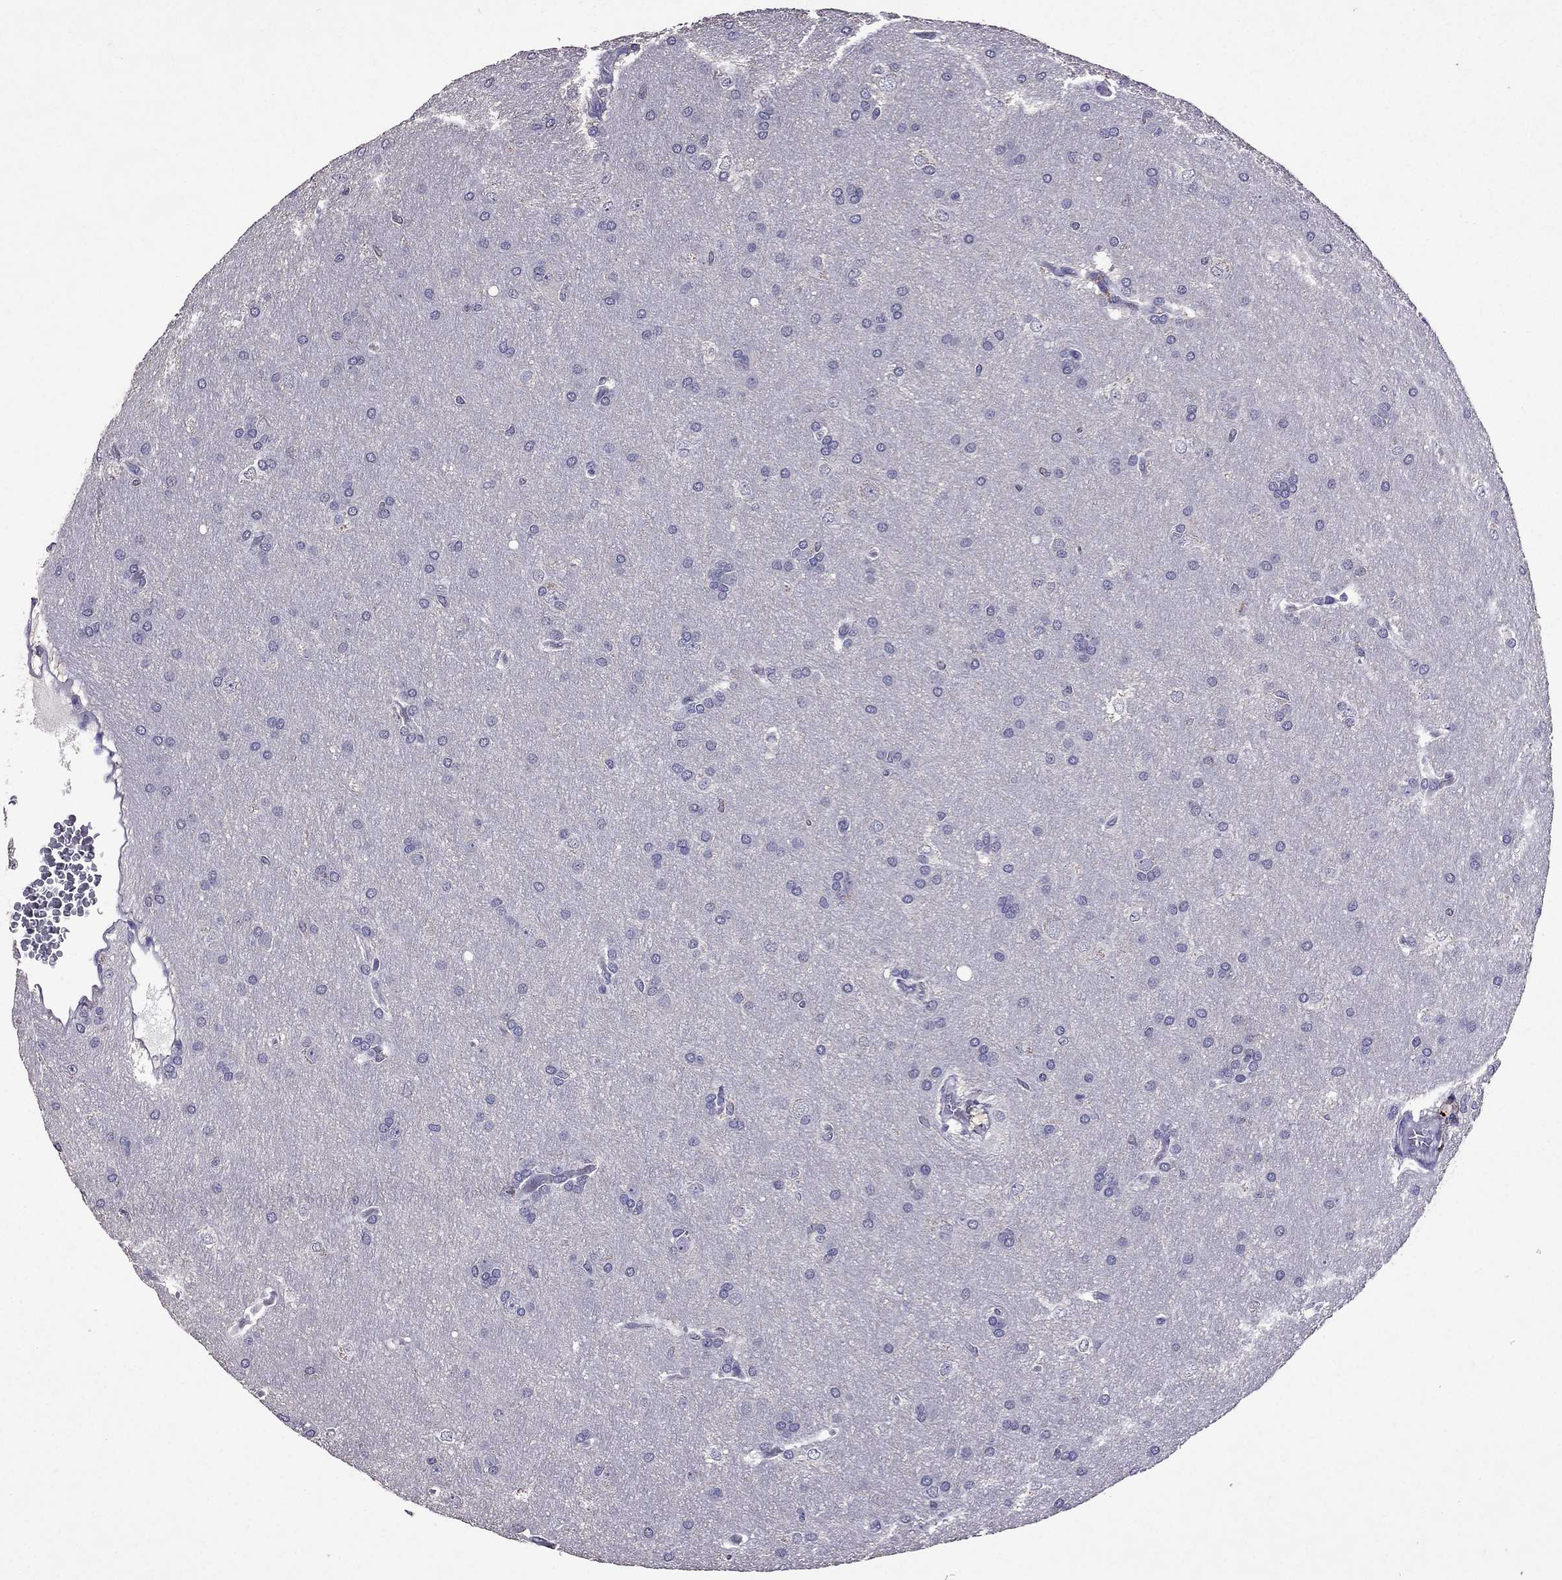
{"staining": {"intensity": "negative", "quantity": "none", "location": "none"}, "tissue": "glioma", "cell_type": "Tumor cells", "image_type": "cancer", "snomed": [{"axis": "morphology", "description": "Glioma, malignant, Low grade"}, {"axis": "topography", "description": "Brain"}], "caption": "IHC image of neoplastic tissue: malignant low-grade glioma stained with DAB shows no significant protein staining in tumor cells.", "gene": "NKX3-1", "patient": {"sex": "female", "age": 32}}